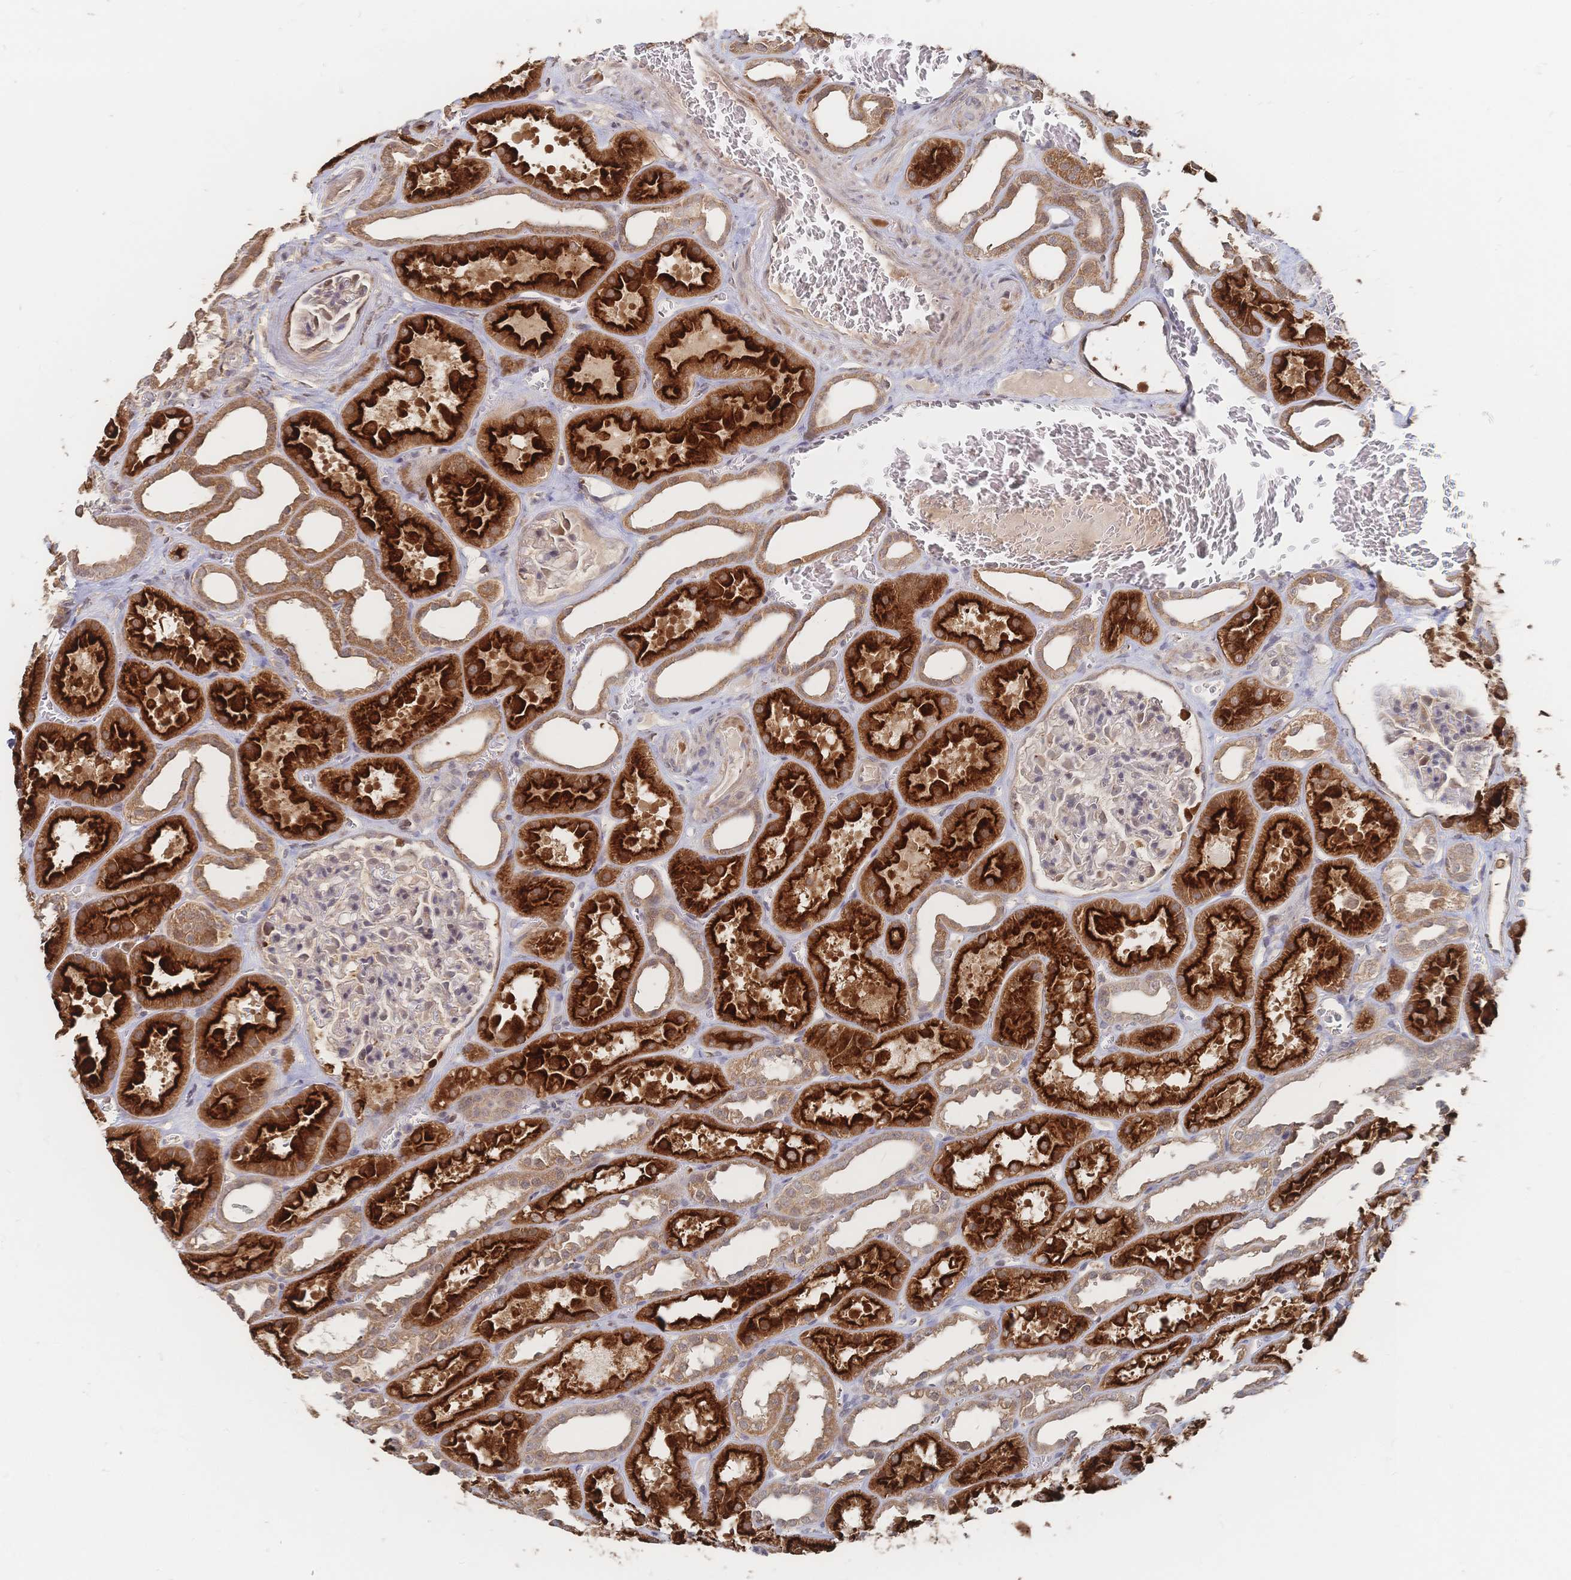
{"staining": {"intensity": "negative", "quantity": "none", "location": "none"}, "tissue": "kidney", "cell_type": "Cells in glomeruli", "image_type": "normal", "snomed": [{"axis": "morphology", "description": "Normal tissue, NOS"}, {"axis": "topography", "description": "Kidney"}], "caption": "Cells in glomeruli are negative for protein expression in normal human kidney. (DAB (3,3'-diaminobenzidine) IHC with hematoxylin counter stain).", "gene": "LRP5", "patient": {"sex": "female", "age": 41}}